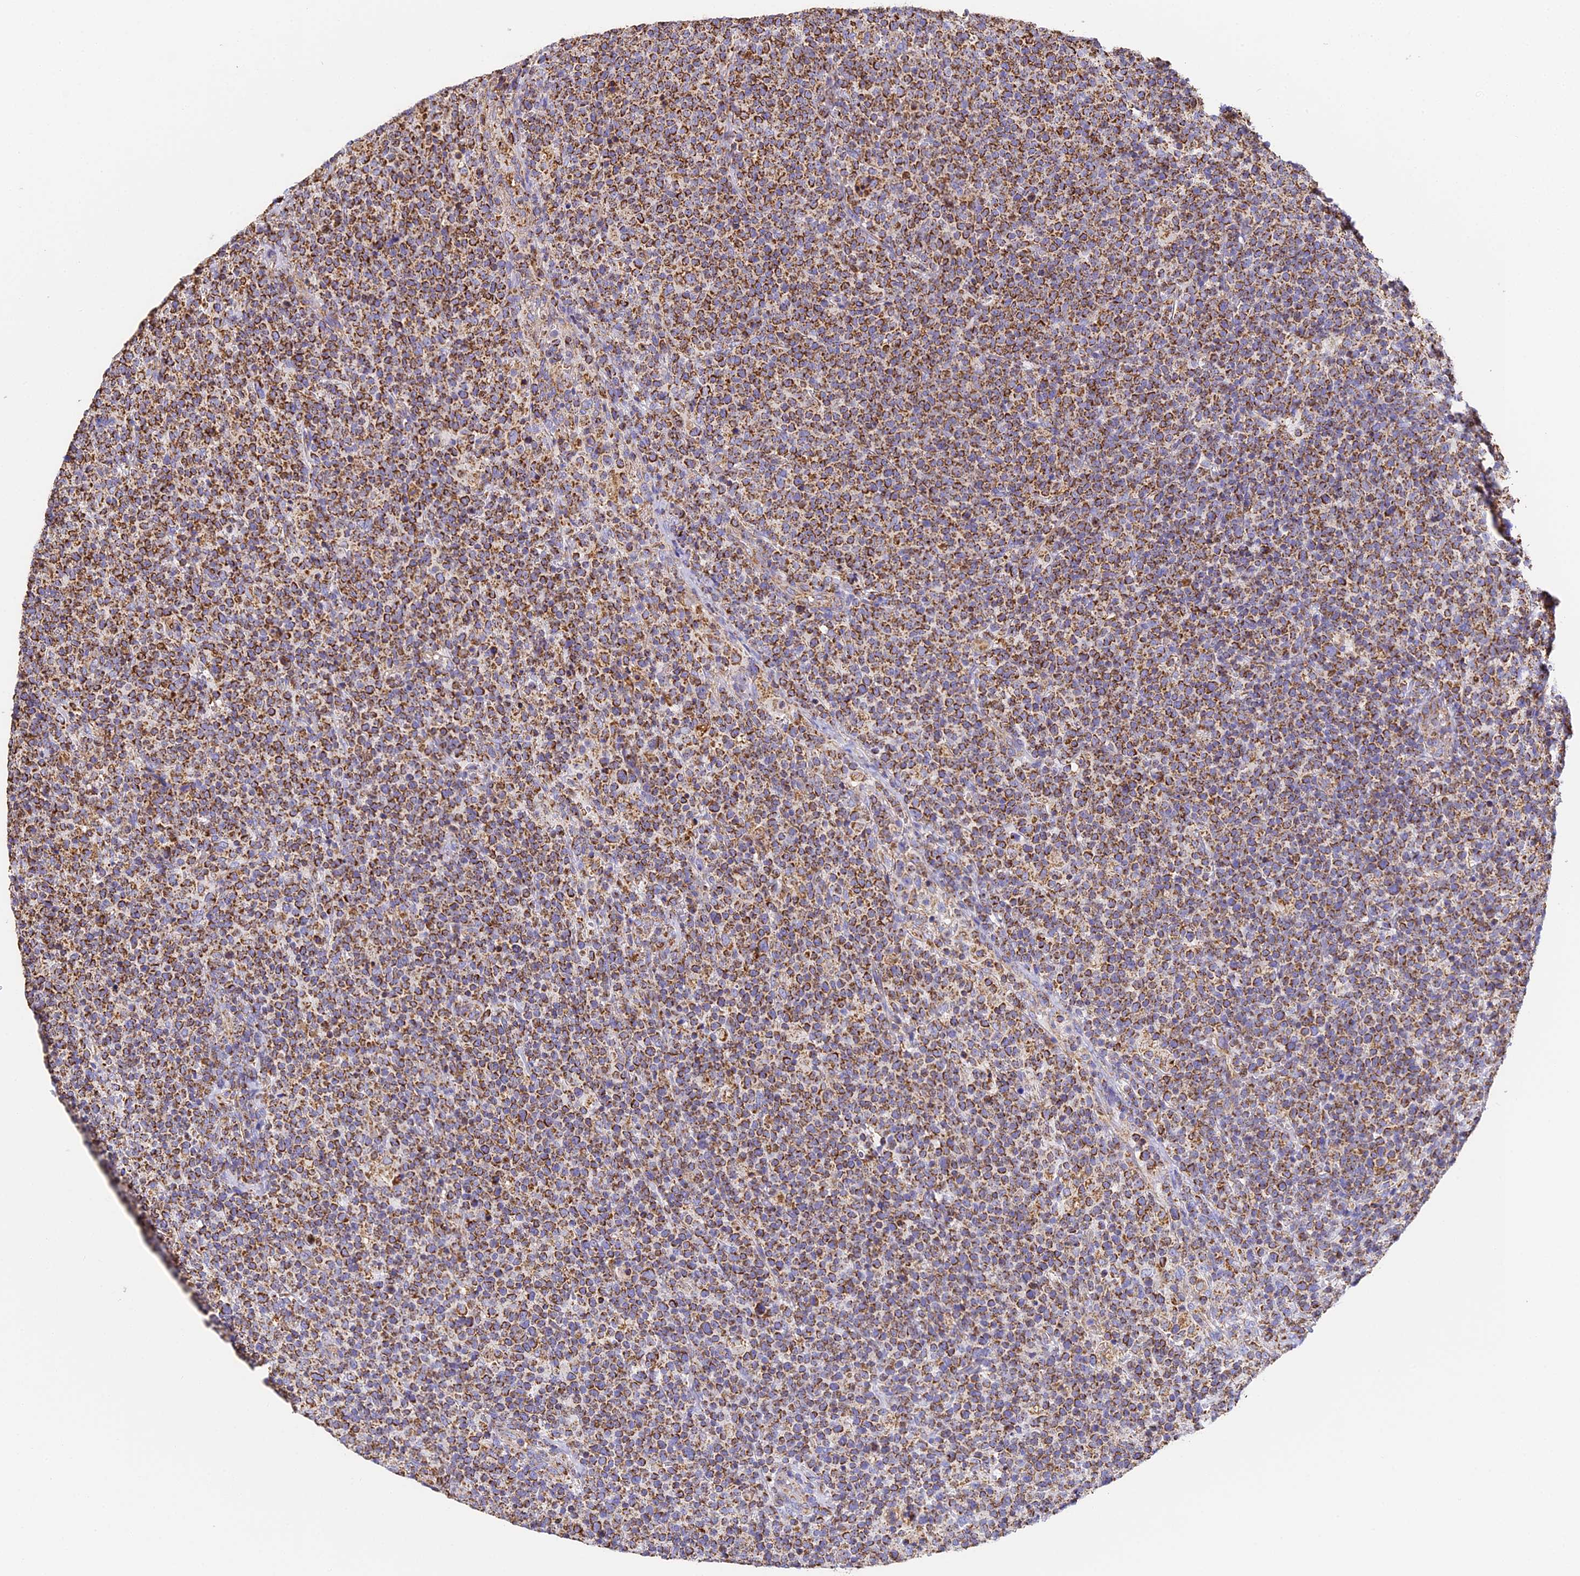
{"staining": {"intensity": "strong", "quantity": ">75%", "location": "cytoplasmic/membranous"}, "tissue": "lymphoma", "cell_type": "Tumor cells", "image_type": "cancer", "snomed": [{"axis": "morphology", "description": "Malignant lymphoma, non-Hodgkin's type, High grade"}, {"axis": "topography", "description": "Lymph node"}], "caption": "This histopathology image reveals high-grade malignant lymphoma, non-Hodgkin's type stained with immunohistochemistry (IHC) to label a protein in brown. The cytoplasmic/membranous of tumor cells show strong positivity for the protein. Nuclei are counter-stained blue.", "gene": "COX6C", "patient": {"sex": "male", "age": 61}}